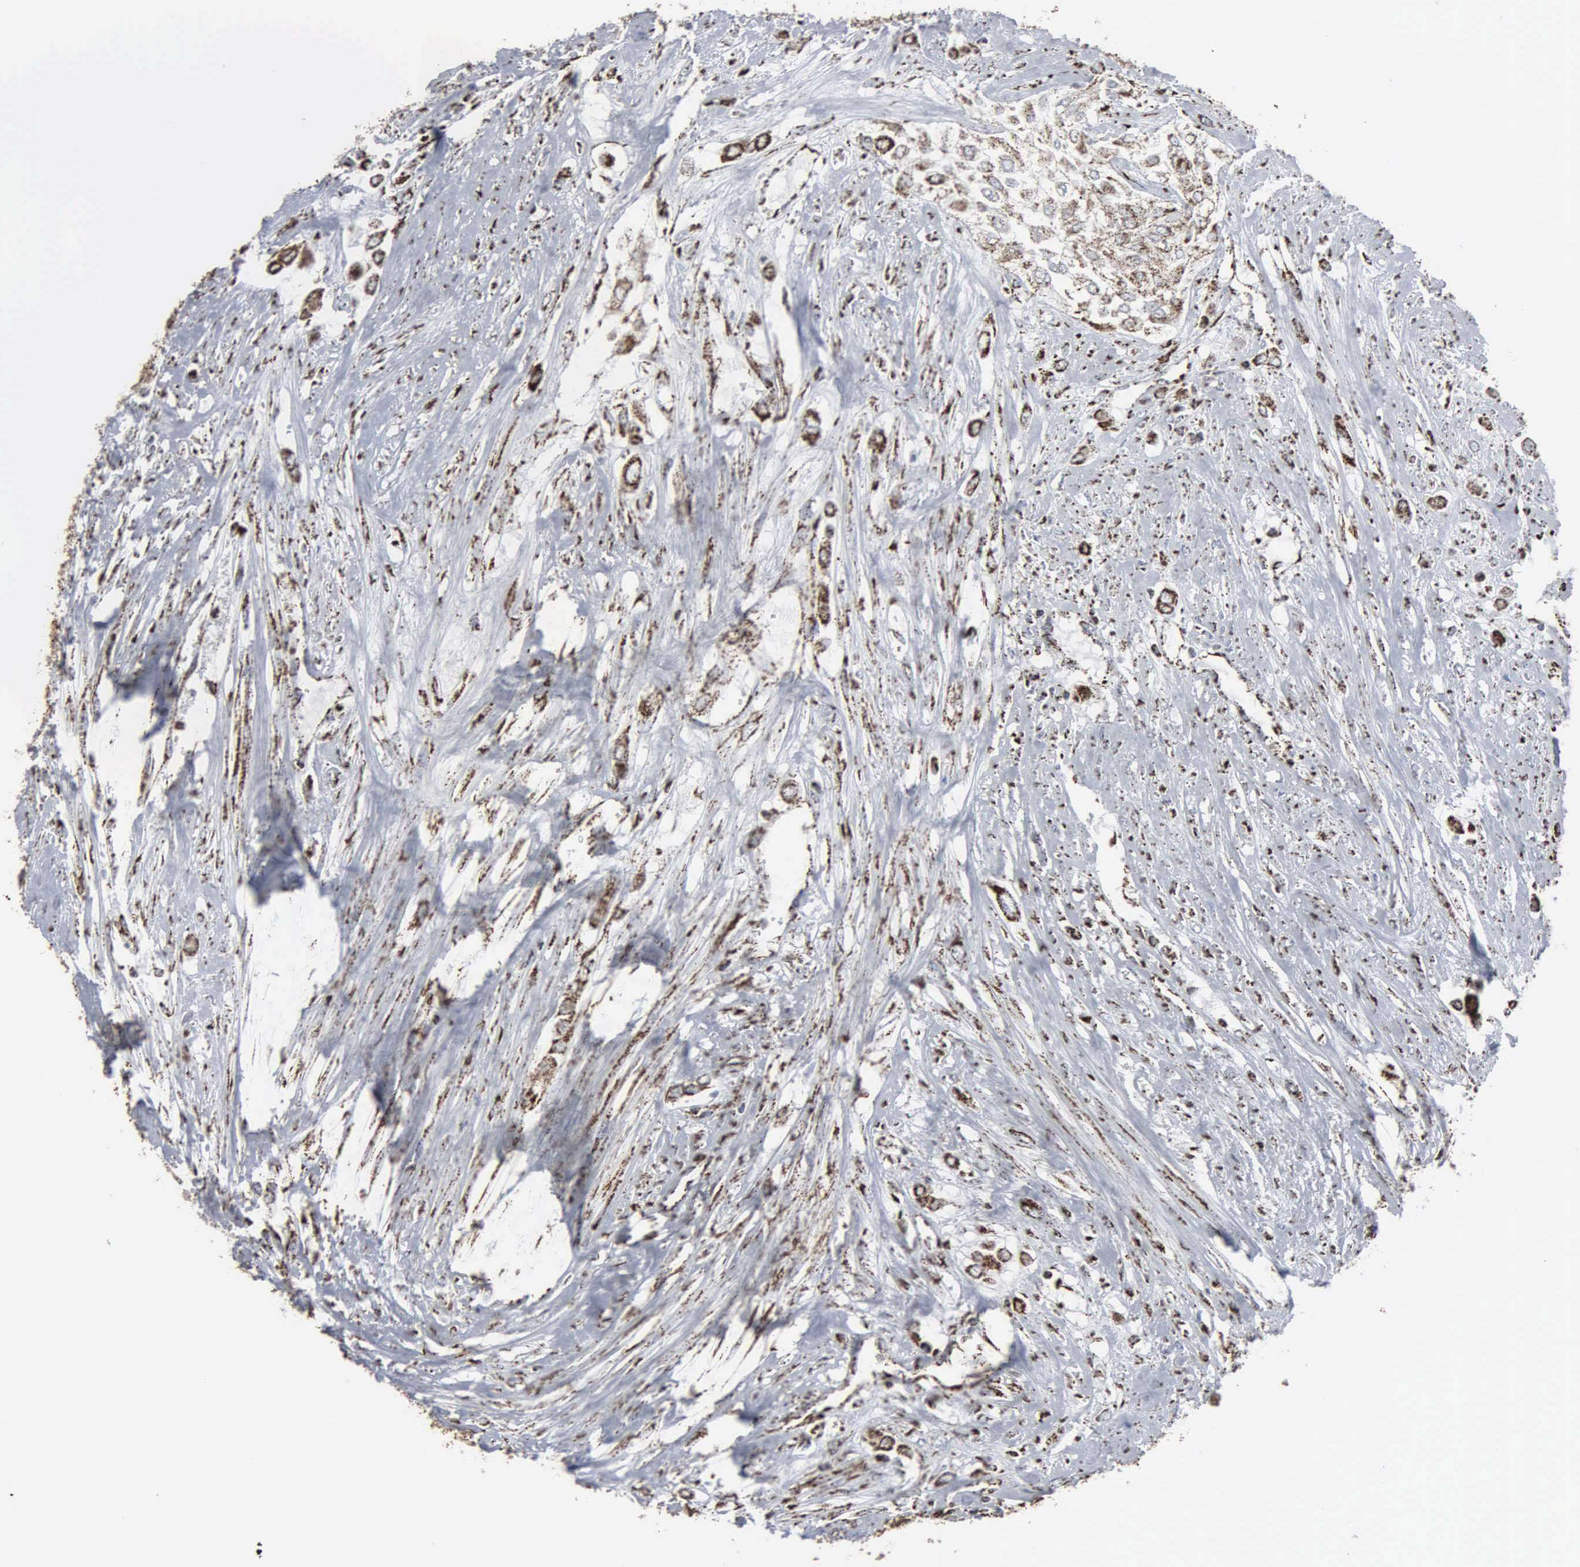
{"staining": {"intensity": "strong", "quantity": ">75%", "location": "cytoplasmic/membranous"}, "tissue": "urothelial cancer", "cell_type": "Tumor cells", "image_type": "cancer", "snomed": [{"axis": "morphology", "description": "Urothelial carcinoma, High grade"}, {"axis": "topography", "description": "Urinary bladder"}], "caption": "There is high levels of strong cytoplasmic/membranous positivity in tumor cells of urothelial cancer, as demonstrated by immunohistochemical staining (brown color).", "gene": "HSPA9", "patient": {"sex": "male", "age": 57}}